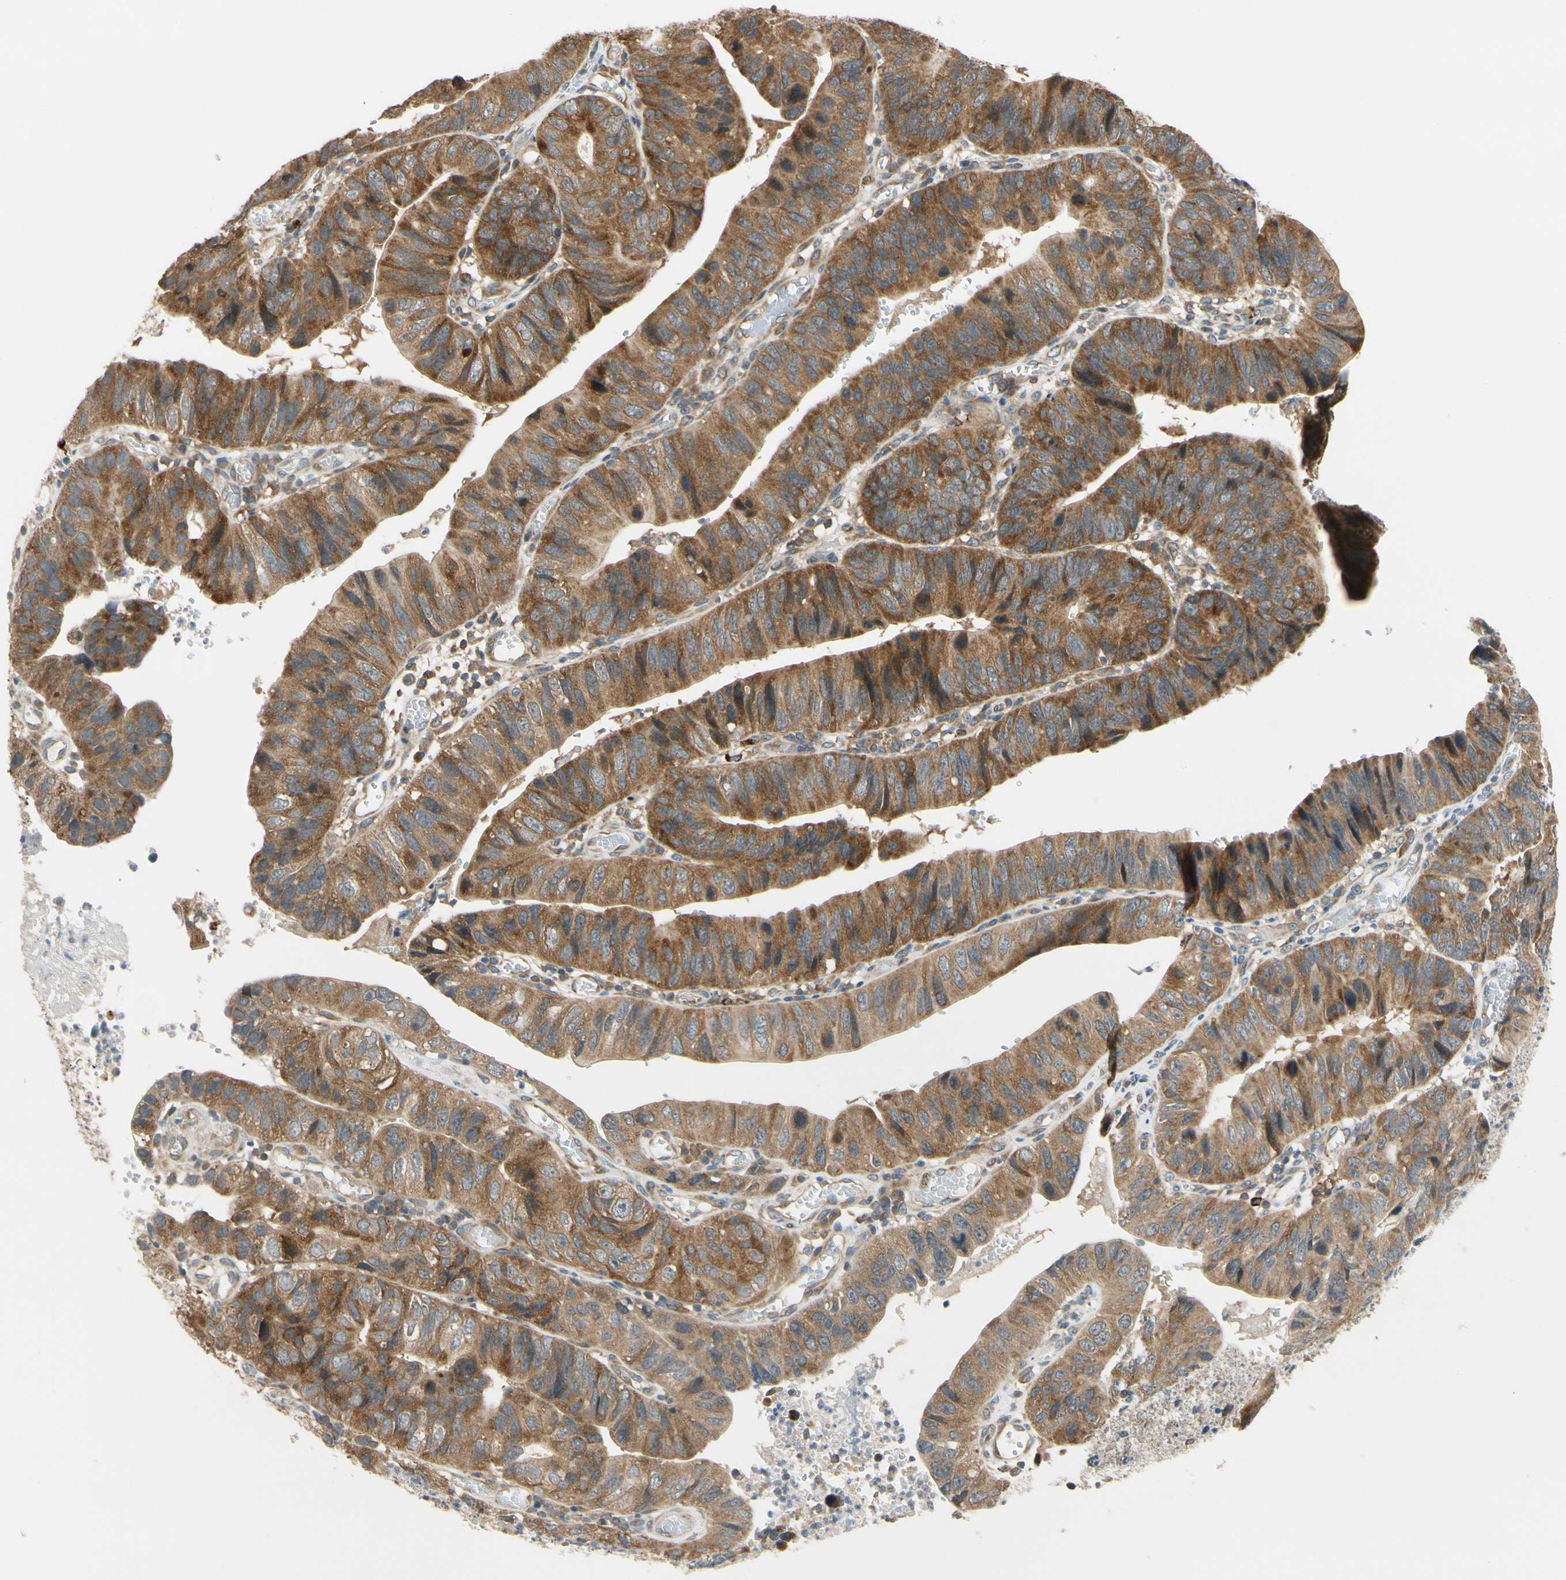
{"staining": {"intensity": "moderate", "quantity": ">75%", "location": "cytoplasmic/membranous"}, "tissue": "stomach cancer", "cell_type": "Tumor cells", "image_type": "cancer", "snomed": [{"axis": "morphology", "description": "Adenocarcinoma, NOS"}, {"axis": "topography", "description": "Stomach"}], "caption": "This image demonstrates immunohistochemistry (IHC) staining of human stomach cancer, with medium moderate cytoplasmic/membranous positivity in approximately >75% of tumor cells.", "gene": "ANKHD1", "patient": {"sex": "male", "age": 59}}